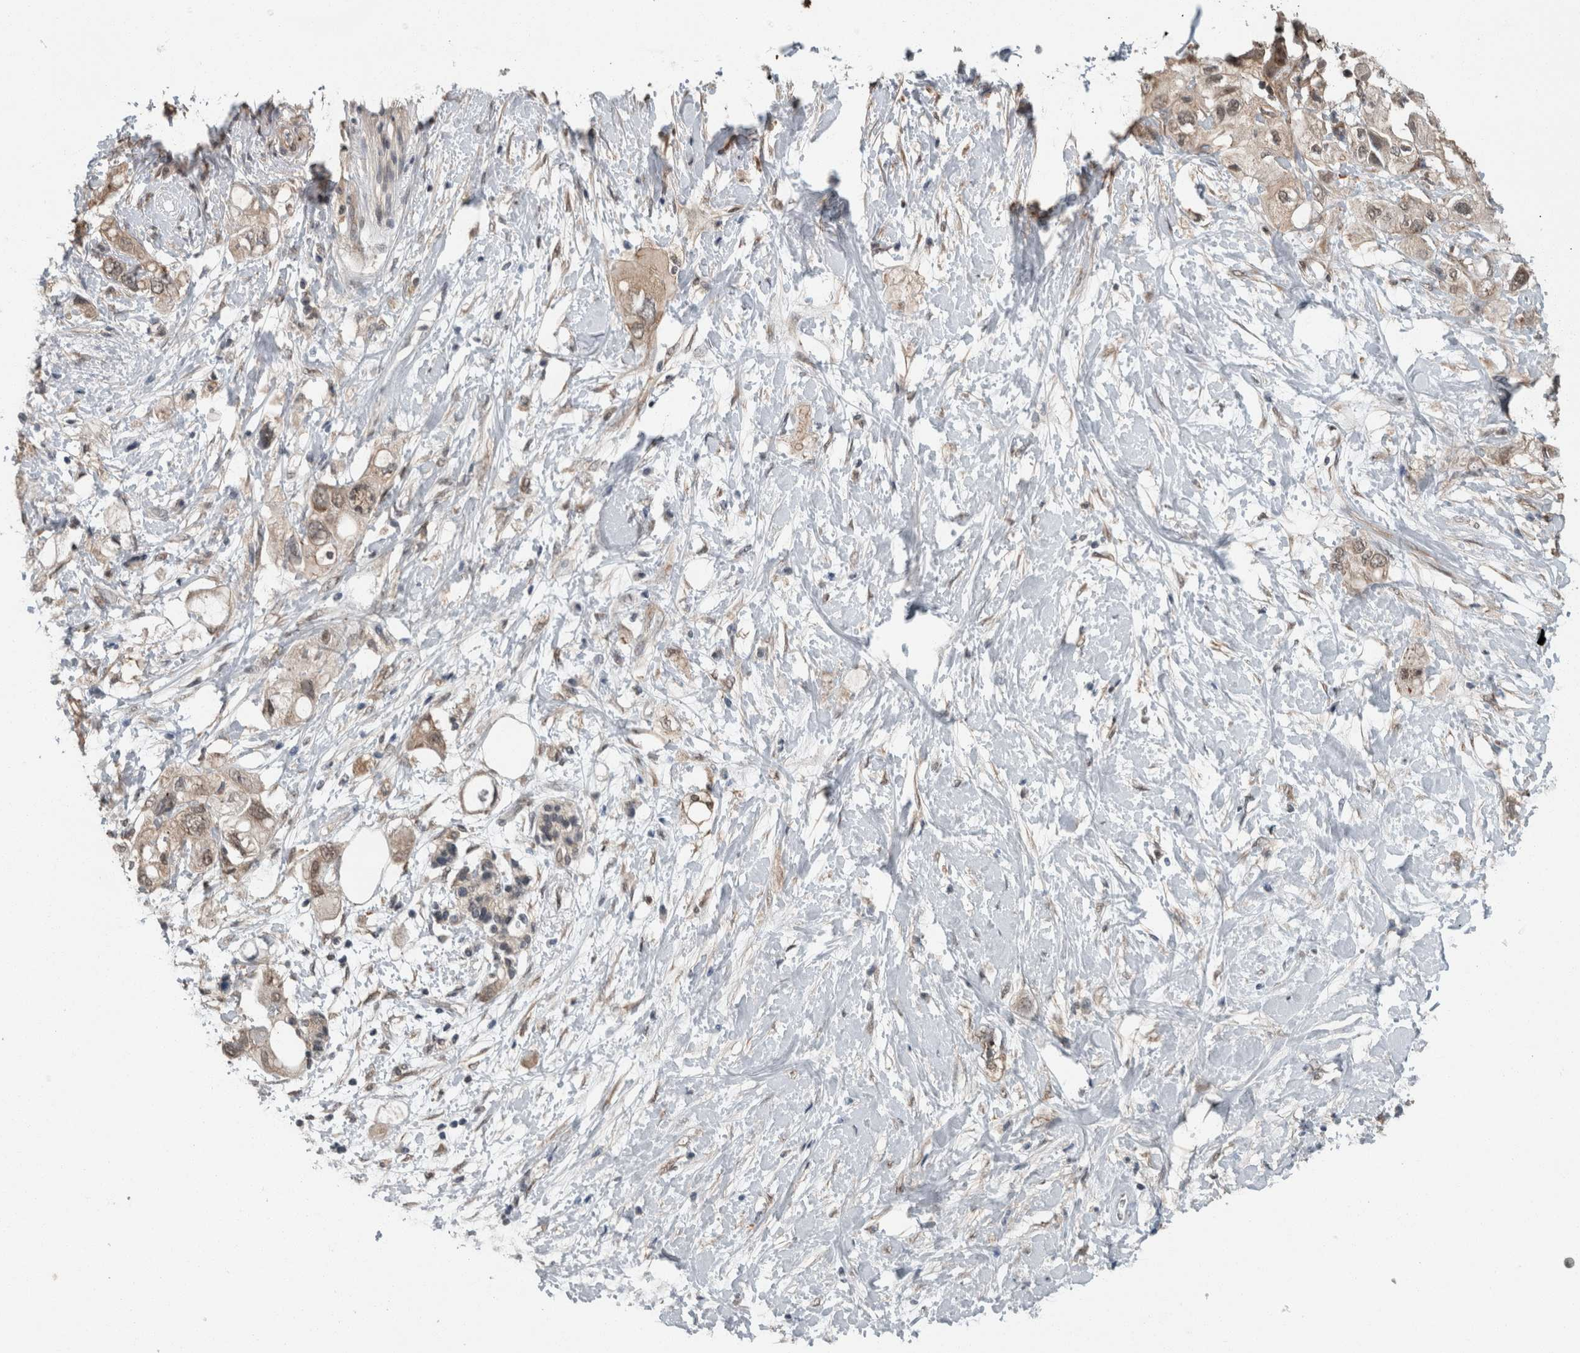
{"staining": {"intensity": "weak", "quantity": "<25%", "location": "cytoplasmic/membranous,nuclear"}, "tissue": "pancreatic cancer", "cell_type": "Tumor cells", "image_type": "cancer", "snomed": [{"axis": "morphology", "description": "Adenocarcinoma, NOS"}, {"axis": "topography", "description": "Pancreas"}], "caption": "Human pancreatic adenocarcinoma stained for a protein using immunohistochemistry shows no positivity in tumor cells.", "gene": "MYO1E", "patient": {"sex": "female", "age": 56}}